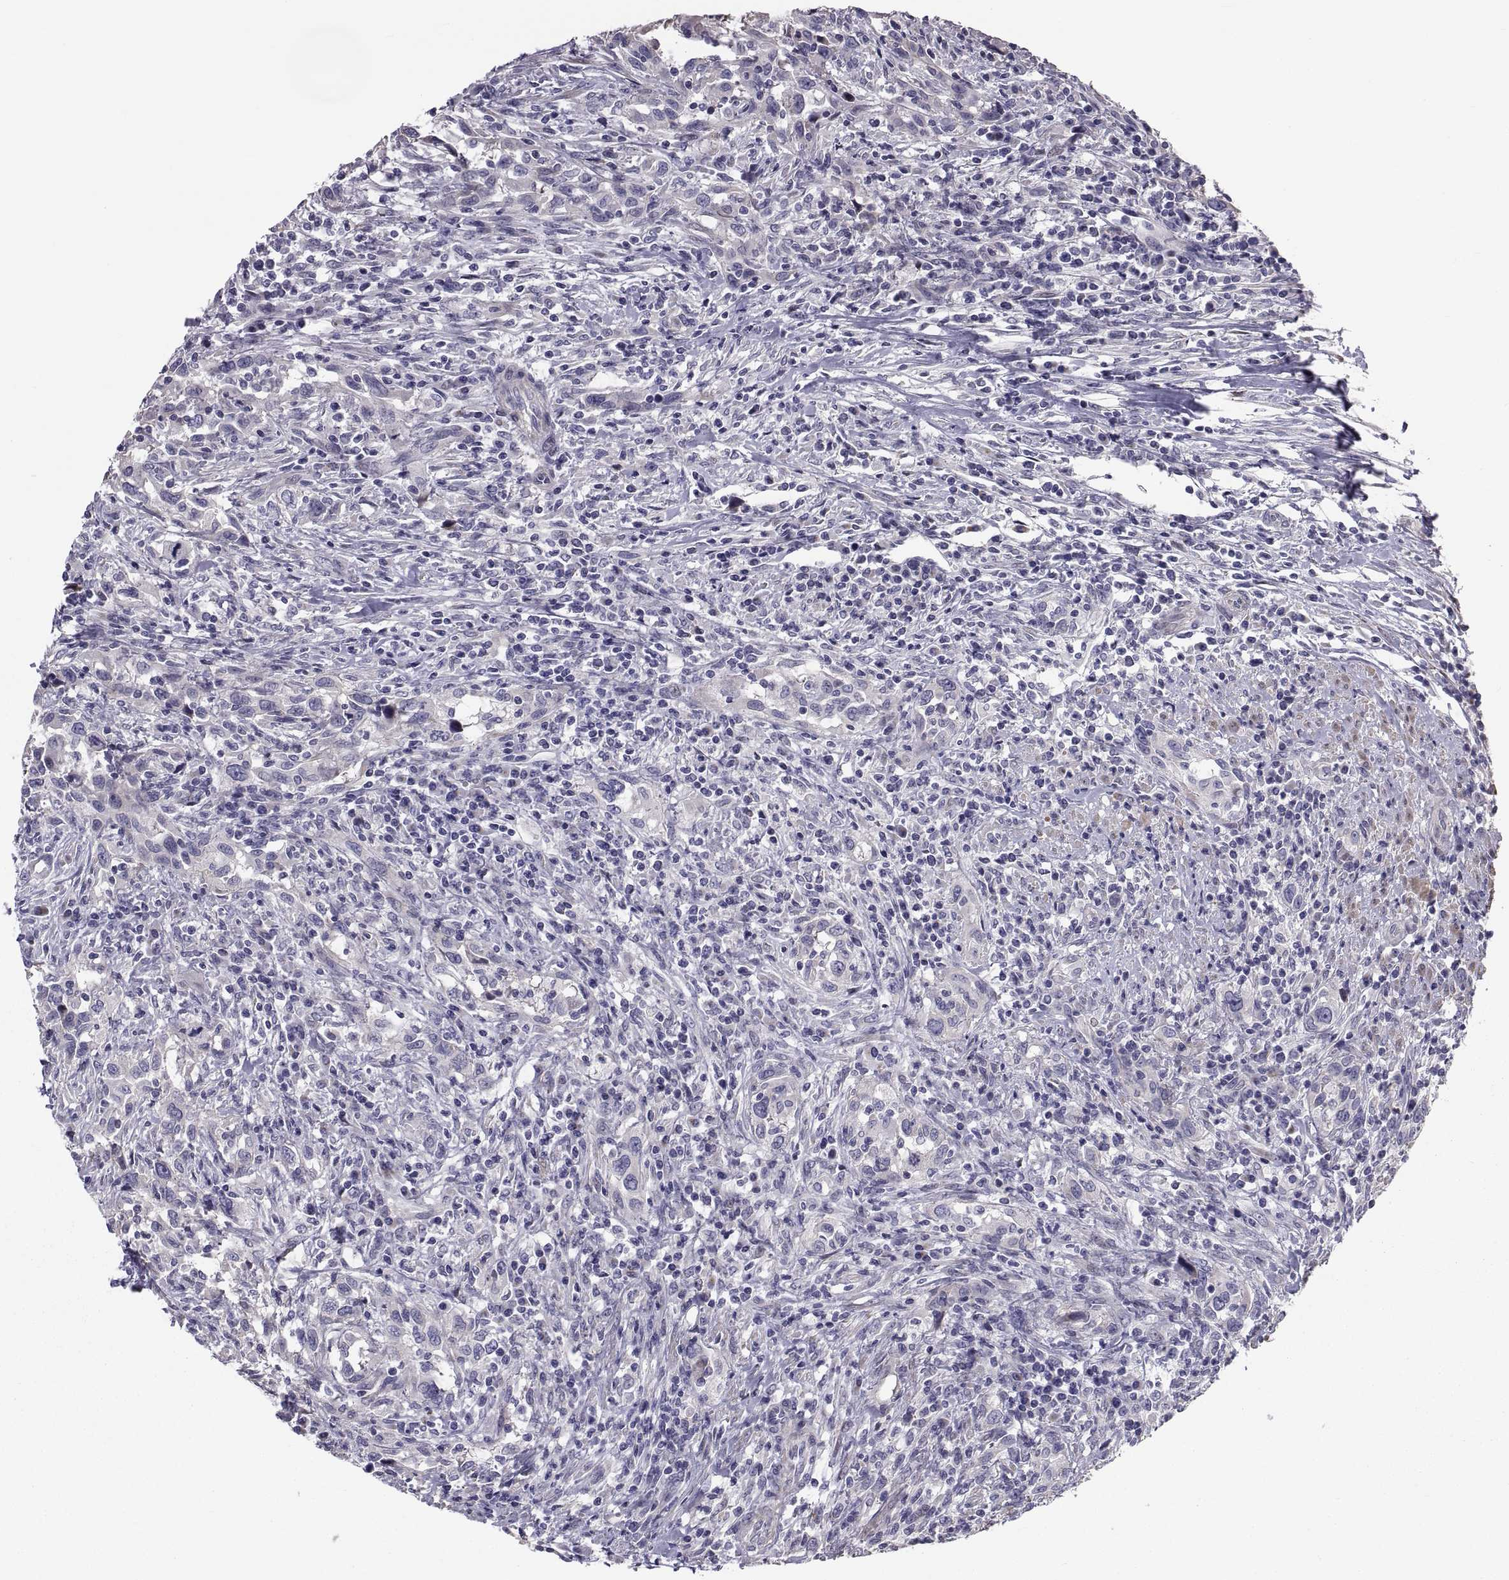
{"staining": {"intensity": "negative", "quantity": "none", "location": "none"}, "tissue": "urothelial cancer", "cell_type": "Tumor cells", "image_type": "cancer", "snomed": [{"axis": "morphology", "description": "Urothelial carcinoma, NOS"}, {"axis": "morphology", "description": "Urothelial carcinoma, High grade"}, {"axis": "topography", "description": "Urinary bladder"}], "caption": "Urothelial cancer was stained to show a protein in brown. There is no significant expression in tumor cells.", "gene": "ANO1", "patient": {"sex": "female", "age": 64}}